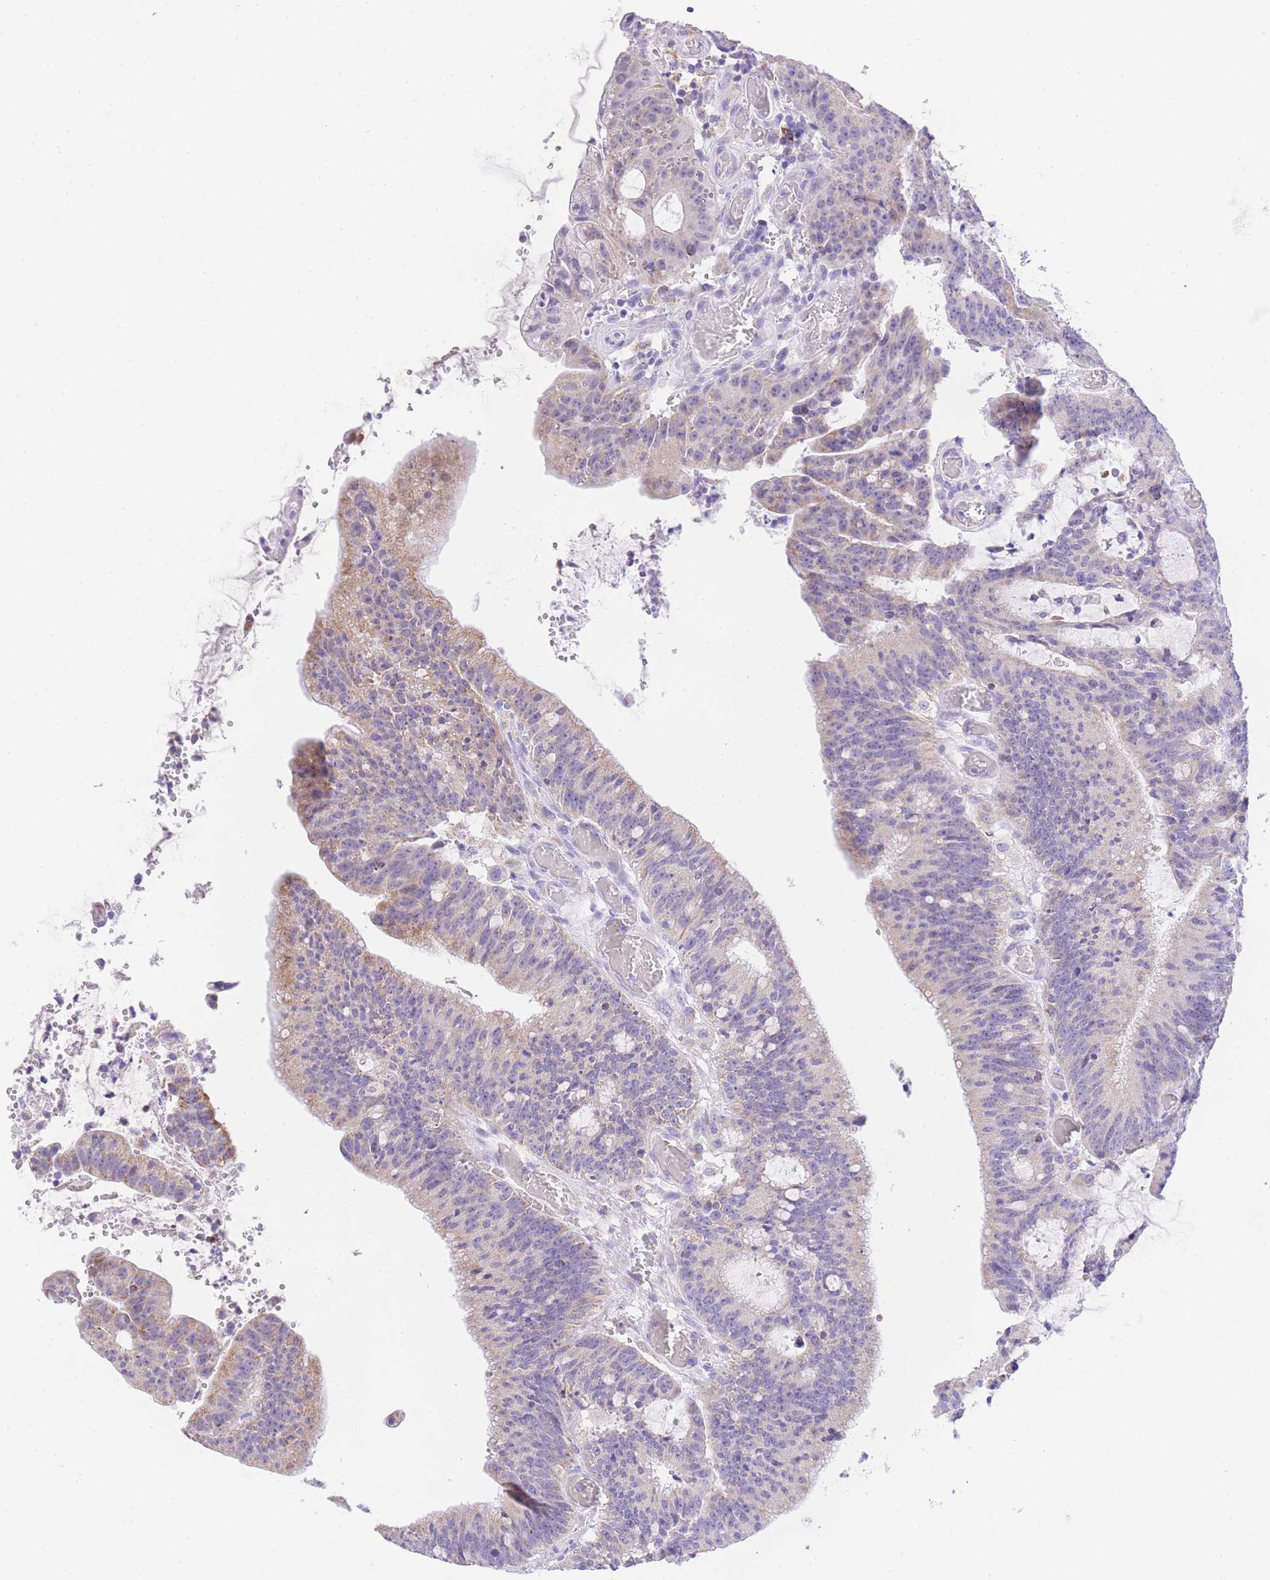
{"staining": {"intensity": "weak", "quantity": "<25%", "location": "cytoplasmic/membranous"}, "tissue": "colorectal cancer", "cell_type": "Tumor cells", "image_type": "cancer", "snomed": [{"axis": "morphology", "description": "Adenocarcinoma, NOS"}, {"axis": "topography", "description": "Rectum"}], "caption": "Tumor cells are negative for protein expression in human colorectal adenocarcinoma.", "gene": "NKD2", "patient": {"sex": "female", "age": 77}}